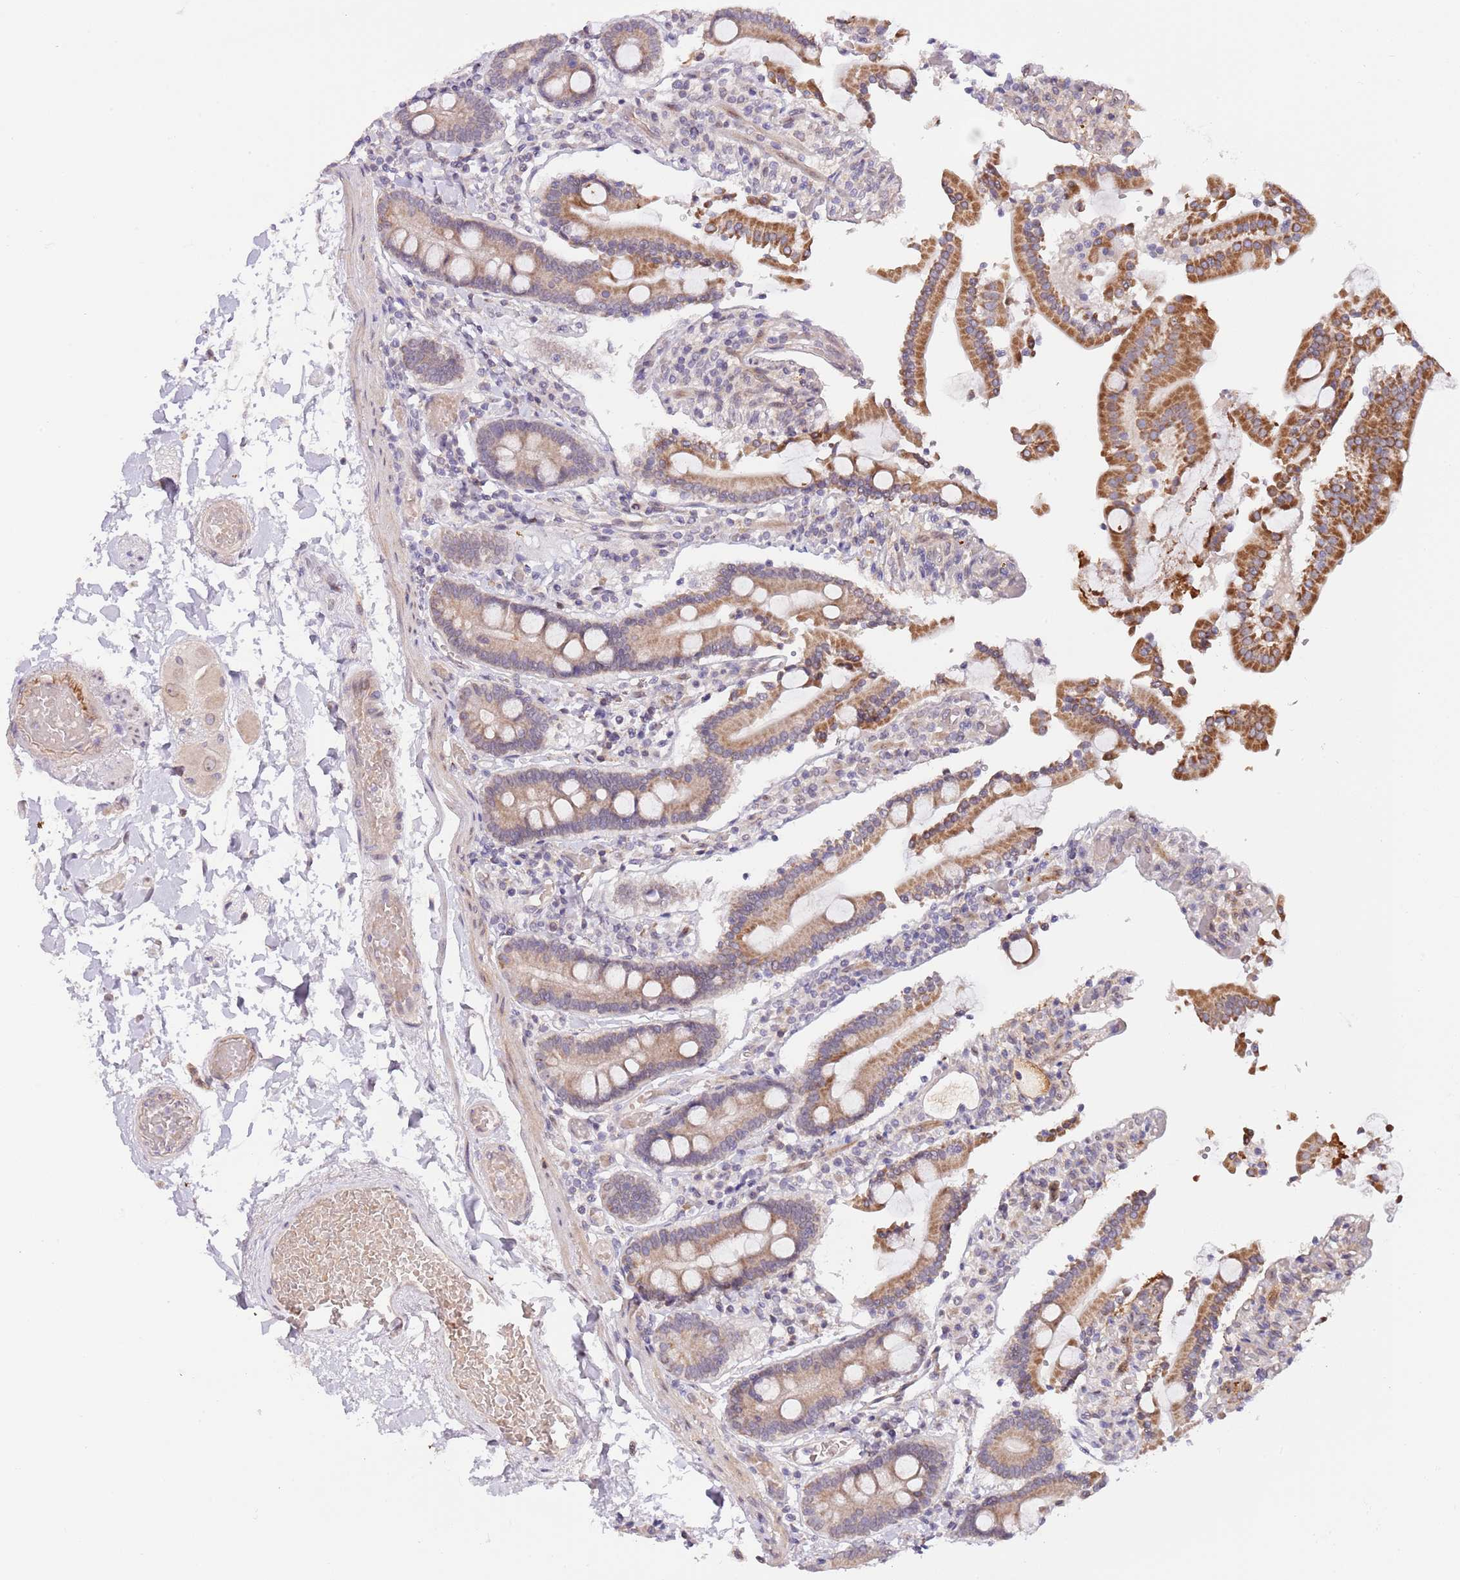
{"staining": {"intensity": "moderate", "quantity": ">75%", "location": "cytoplasmic/membranous"}, "tissue": "duodenum", "cell_type": "Glandular cells", "image_type": "normal", "snomed": [{"axis": "morphology", "description": "Normal tissue, NOS"}, {"axis": "topography", "description": "Duodenum"}], "caption": "Protein positivity by immunohistochemistry demonstrates moderate cytoplasmic/membranous expression in about >75% of glandular cells in unremarkable duodenum.", "gene": "AP1S2", "patient": {"sex": "male", "age": 55}}